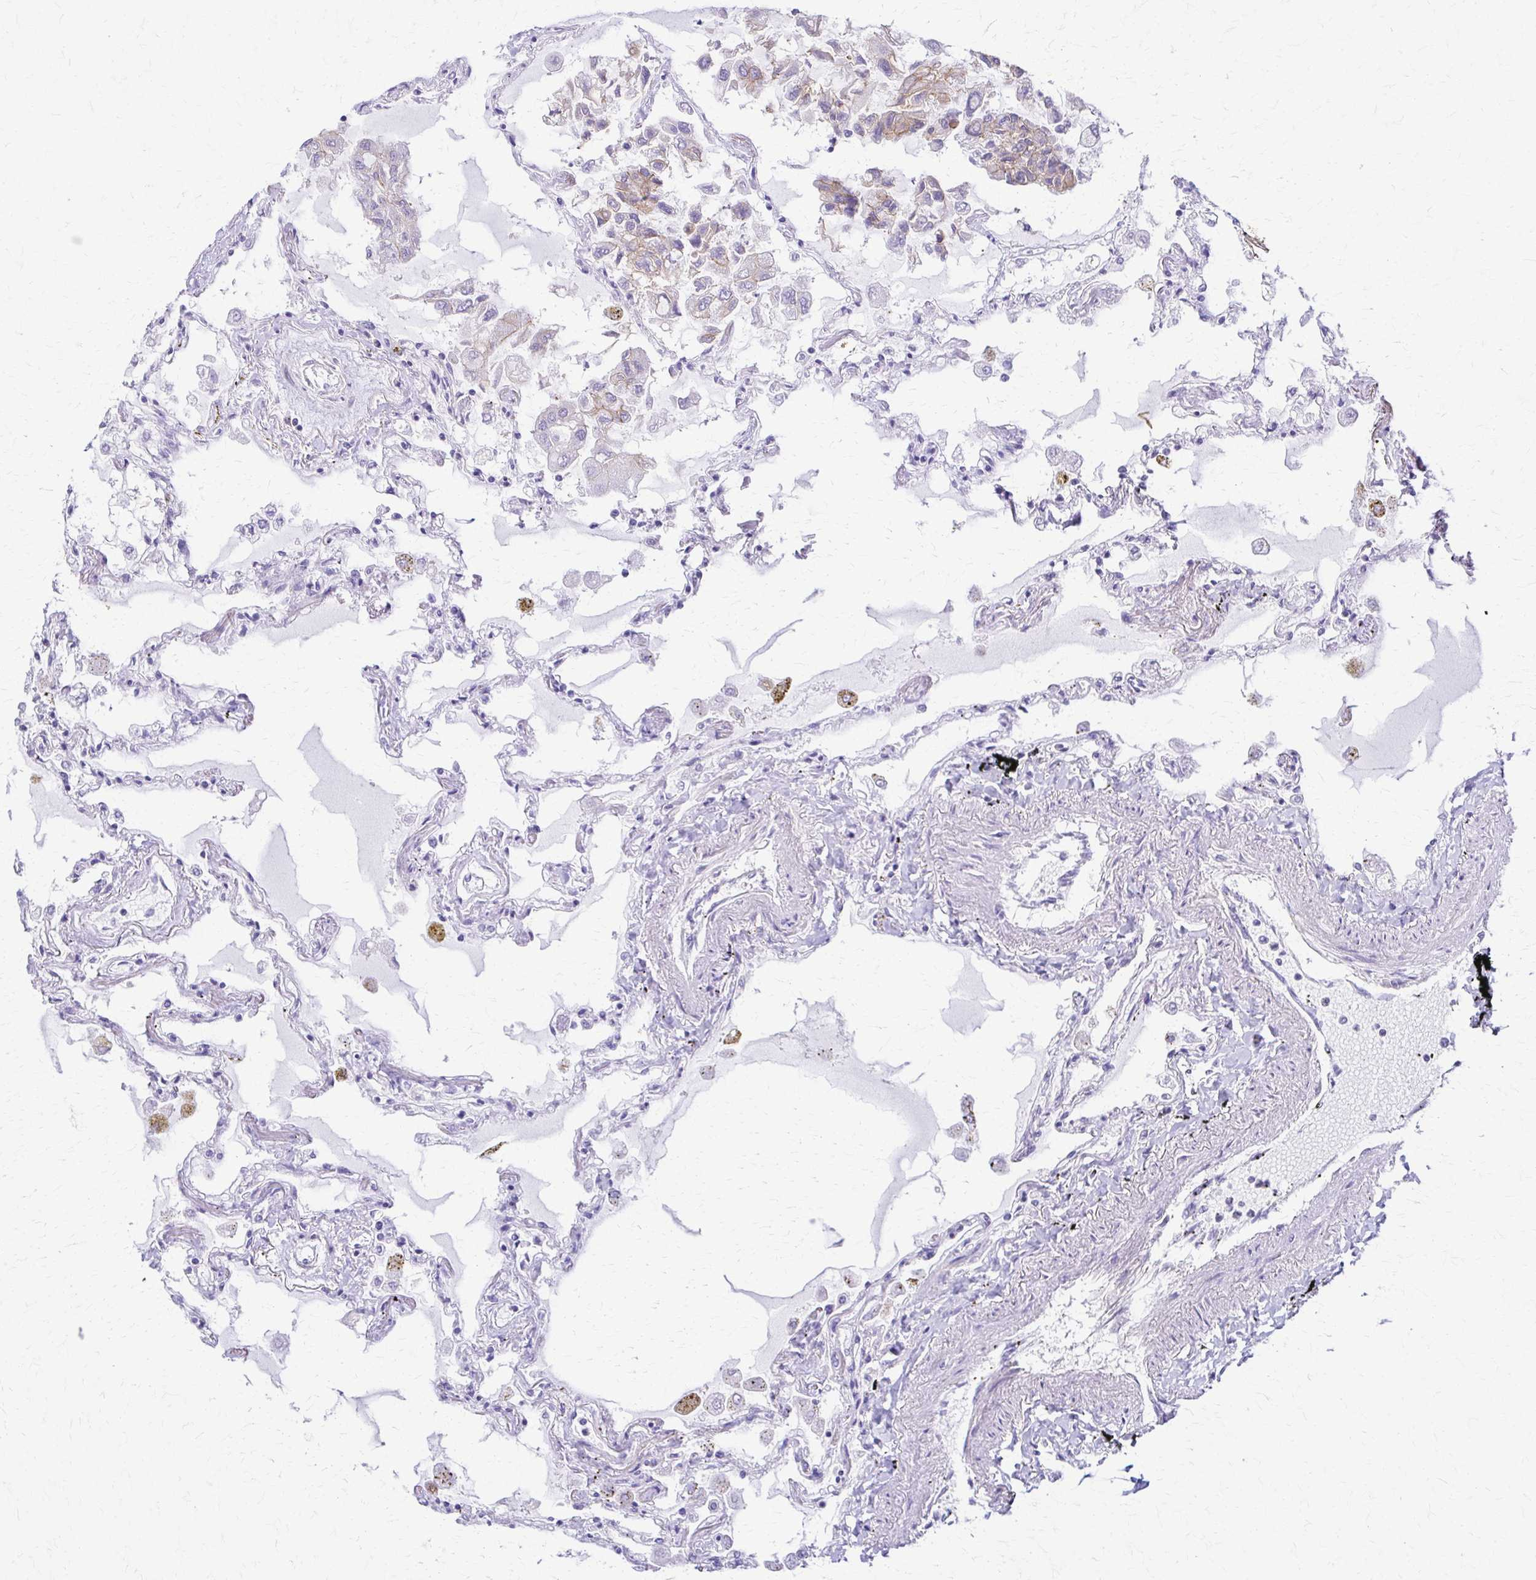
{"staining": {"intensity": "negative", "quantity": "none", "location": "none"}, "tissue": "lung", "cell_type": "Alveolar cells", "image_type": "normal", "snomed": [{"axis": "morphology", "description": "Normal tissue, NOS"}, {"axis": "morphology", "description": "Adenocarcinoma, NOS"}, {"axis": "topography", "description": "Cartilage tissue"}, {"axis": "topography", "description": "Lung"}], "caption": "An IHC histopathology image of benign lung is shown. There is no staining in alveolar cells of lung.", "gene": "DSP", "patient": {"sex": "female", "age": 67}}